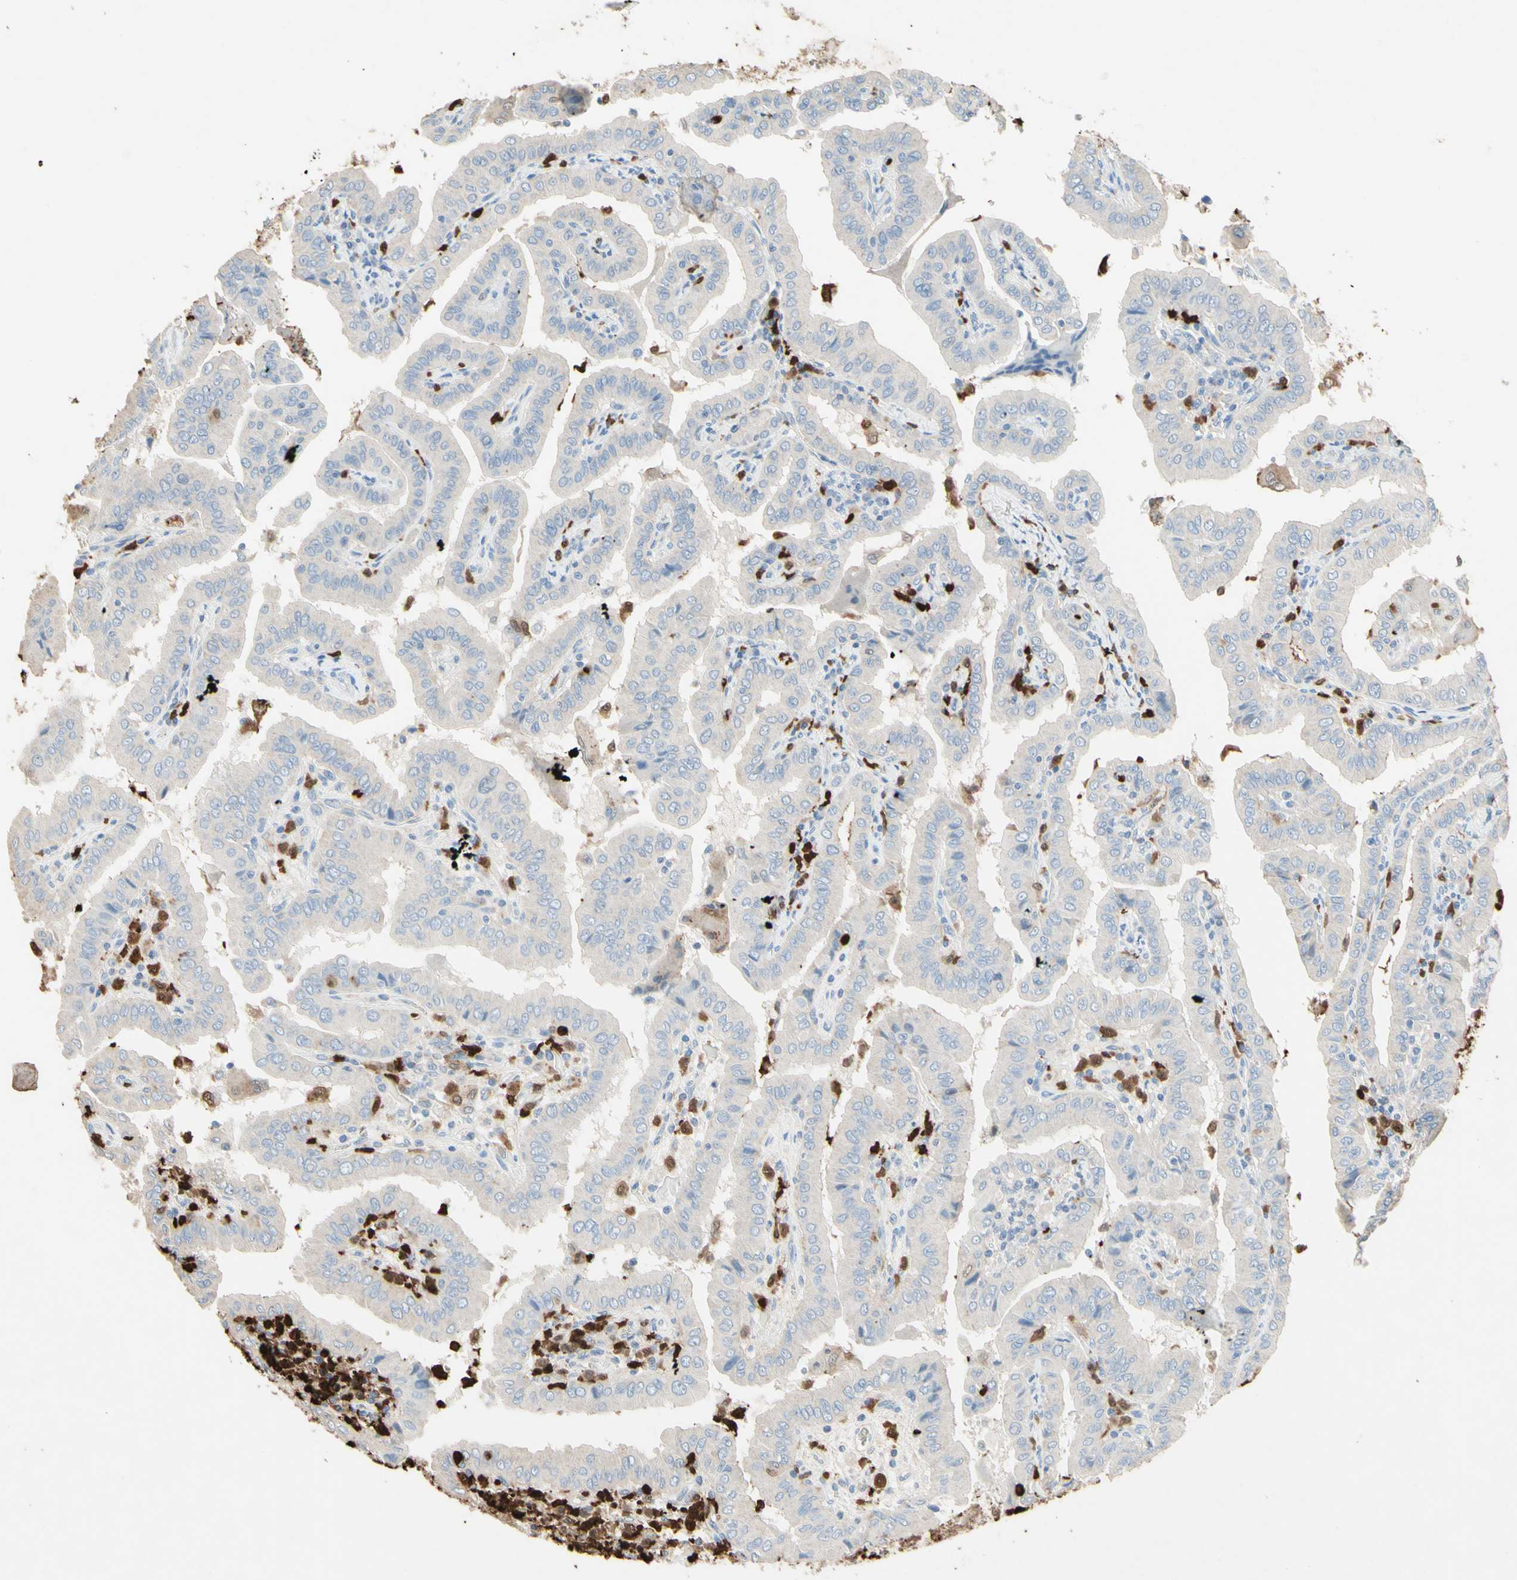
{"staining": {"intensity": "weak", "quantity": ">75%", "location": "cytoplasmic/membranous"}, "tissue": "thyroid cancer", "cell_type": "Tumor cells", "image_type": "cancer", "snomed": [{"axis": "morphology", "description": "Papillary adenocarcinoma, NOS"}, {"axis": "topography", "description": "Thyroid gland"}], "caption": "Weak cytoplasmic/membranous positivity is present in approximately >75% of tumor cells in thyroid cancer (papillary adenocarcinoma).", "gene": "NFKBIZ", "patient": {"sex": "male", "age": 33}}